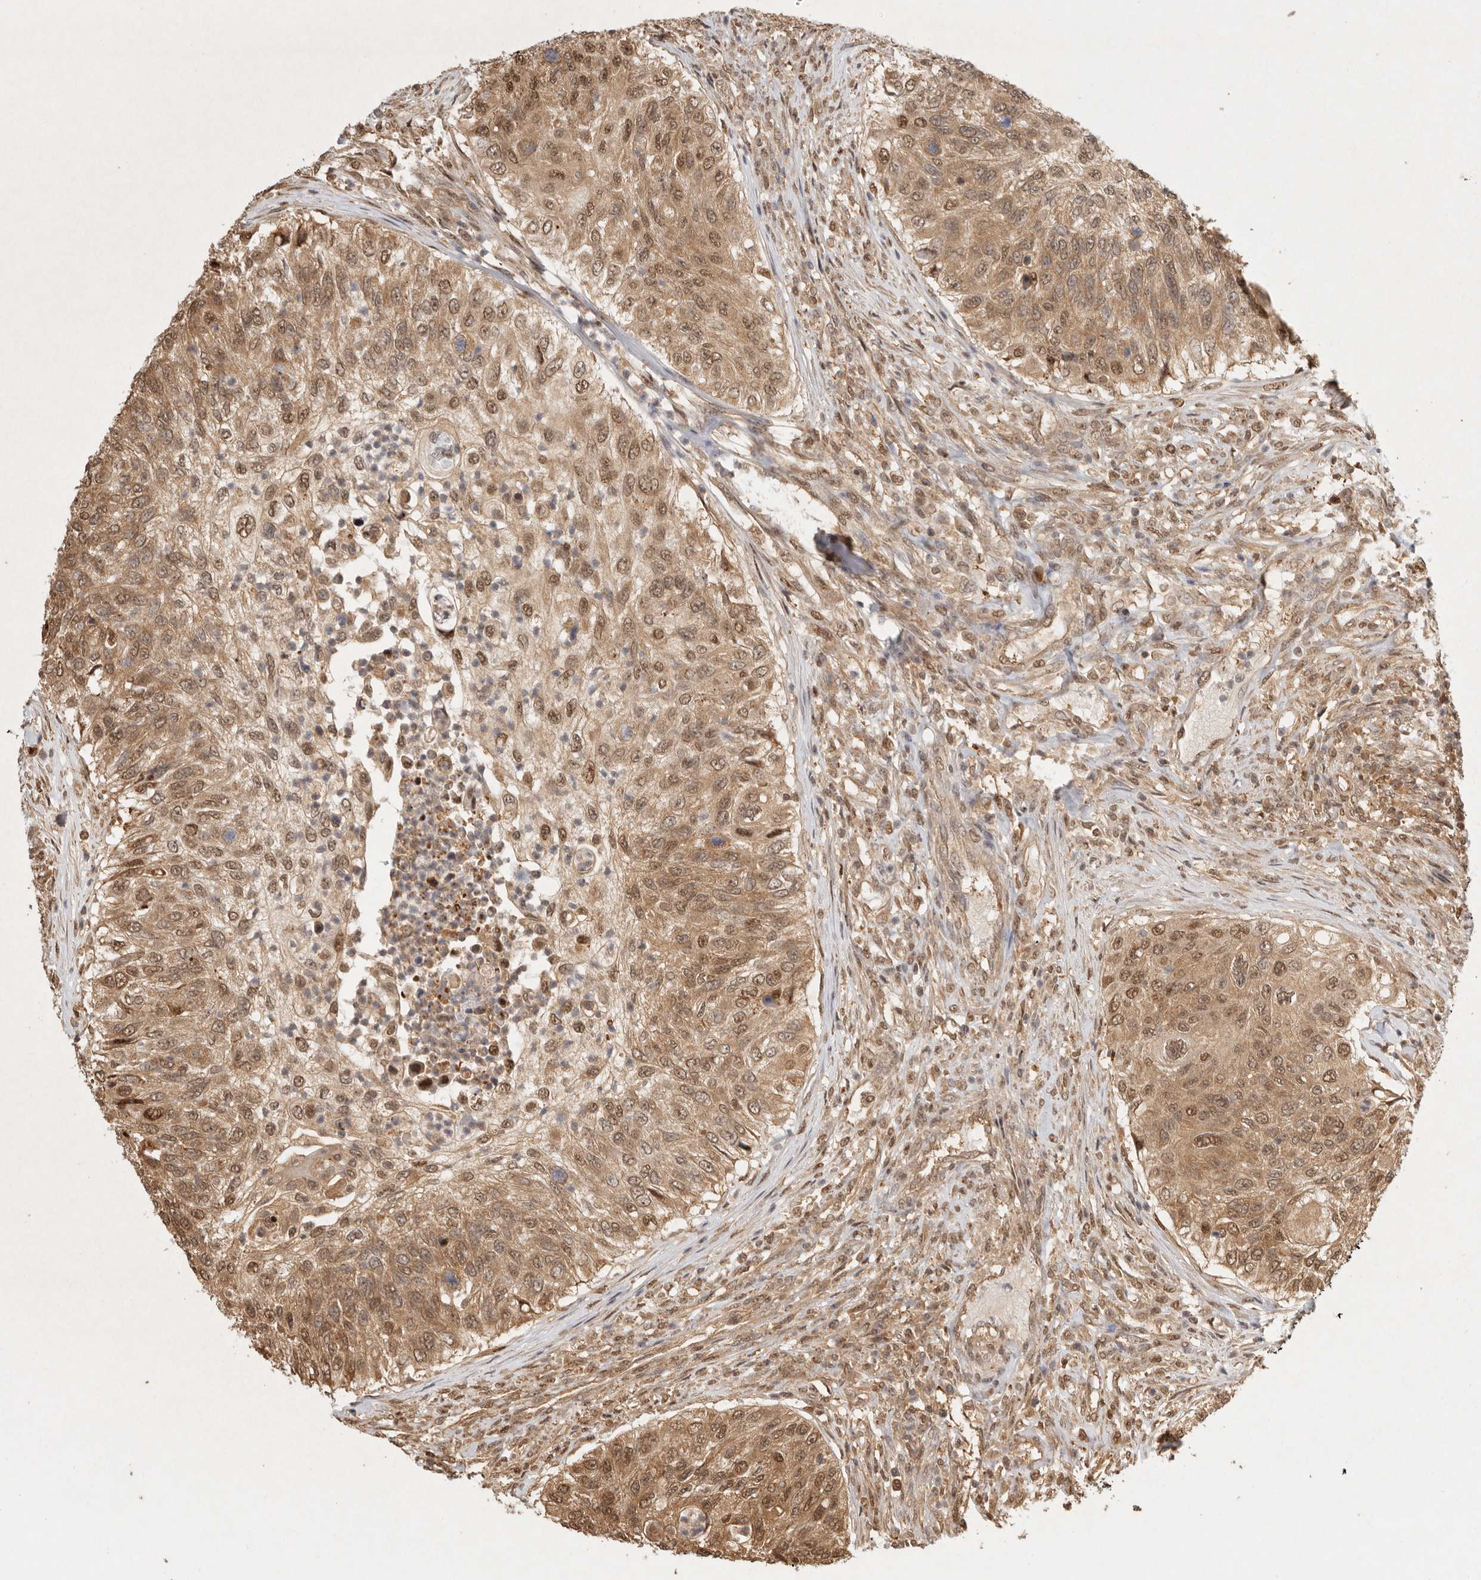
{"staining": {"intensity": "moderate", "quantity": ">75%", "location": "cytoplasmic/membranous,nuclear"}, "tissue": "urothelial cancer", "cell_type": "Tumor cells", "image_type": "cancer", "snomed": [{"axis": "morphology", "description": "Urothelial carcinoma, High grade"}, {"axis": "topography", "description": "Urinary bladder"}], "caption": "Immunohistochemical staining of urothelial carcinoma (high-grade) displays medium levels of moderate cytoplasmic/membranous and nuclear staining in approximately >75% of tumor cells.", "gene": "PSMA5", "patient": {"sex": "female", "age": 60}}